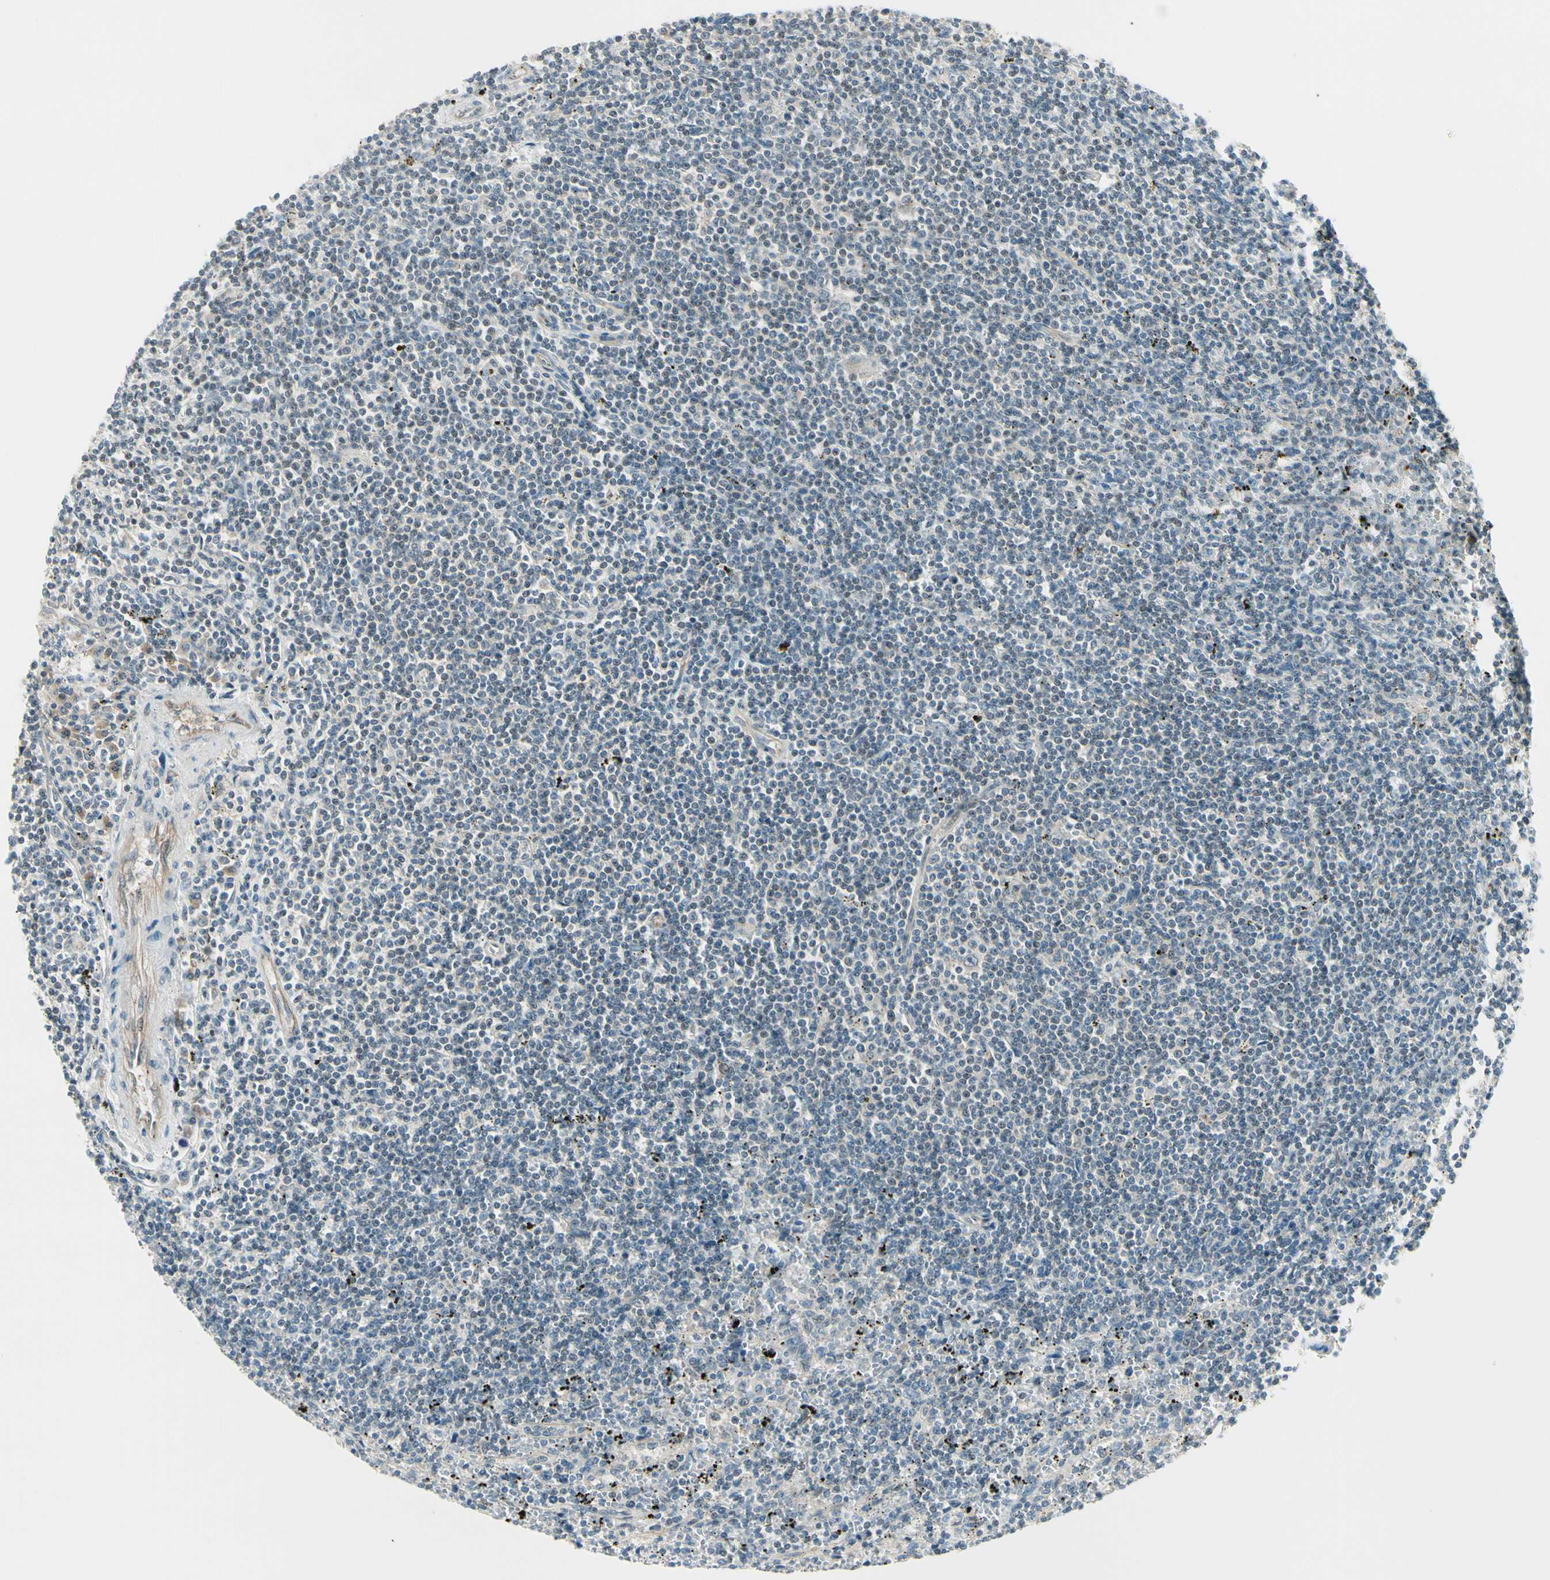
{"staining": {"intensity": "negative", "quantity": "none", "location": "none"}, "tissue": "lymphoma", "cell_type": "Tumor cells", "image_type": "cancer", "snomed": [{"axis": "morphology", "description": "Malignant lymphoma, non-Hodgkin's type, Low grade"}, {"axis": "topography", "description": "Spleen"}], "caption": "This is a histopathology image of immunohistochemistry staining of lymphoma, which shows no staining in tumor cells.", "gene": "SVBP", "patient": {"sex": "male", "age": 76}}